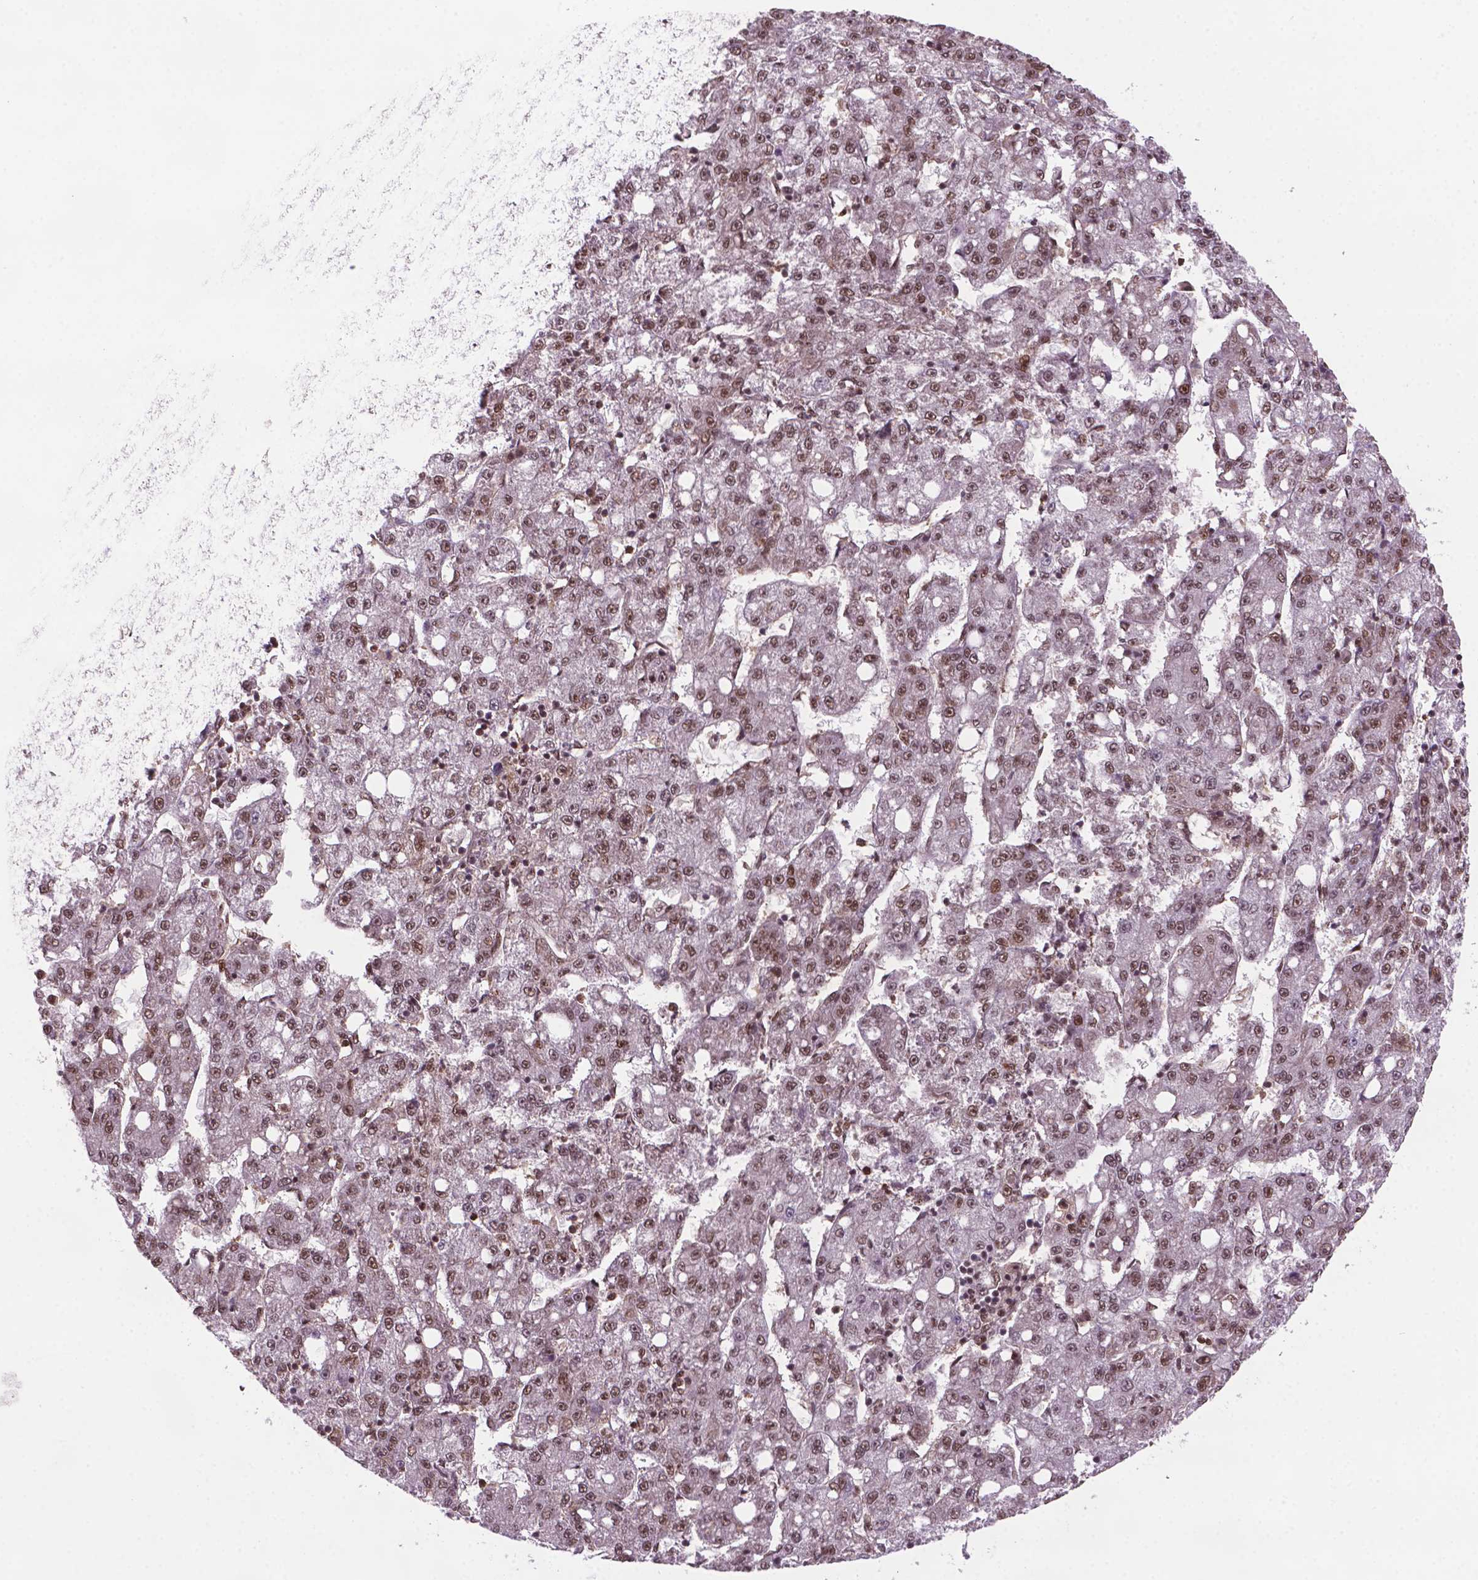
{"staining": {"intensity": "weak", "quantity": ">75%", "location": "nuclear"}, "tissue": "liver cancer", "cell_type": "Tumor cells", "image_type": "cancer", "snomed": [{"axis": "morphology", "description": "Carcinoma, Hepatocellular, NOS"}, {"axis": "topography", "description": "Liver"}], "caption": "About >75% of tumor cells in human liver cancer reveal weak nuclear protein staining as visualized by brown immunohistochemical staining.", "gene": "SIRT6", "patient": {"sex": "female", "age": 65}}